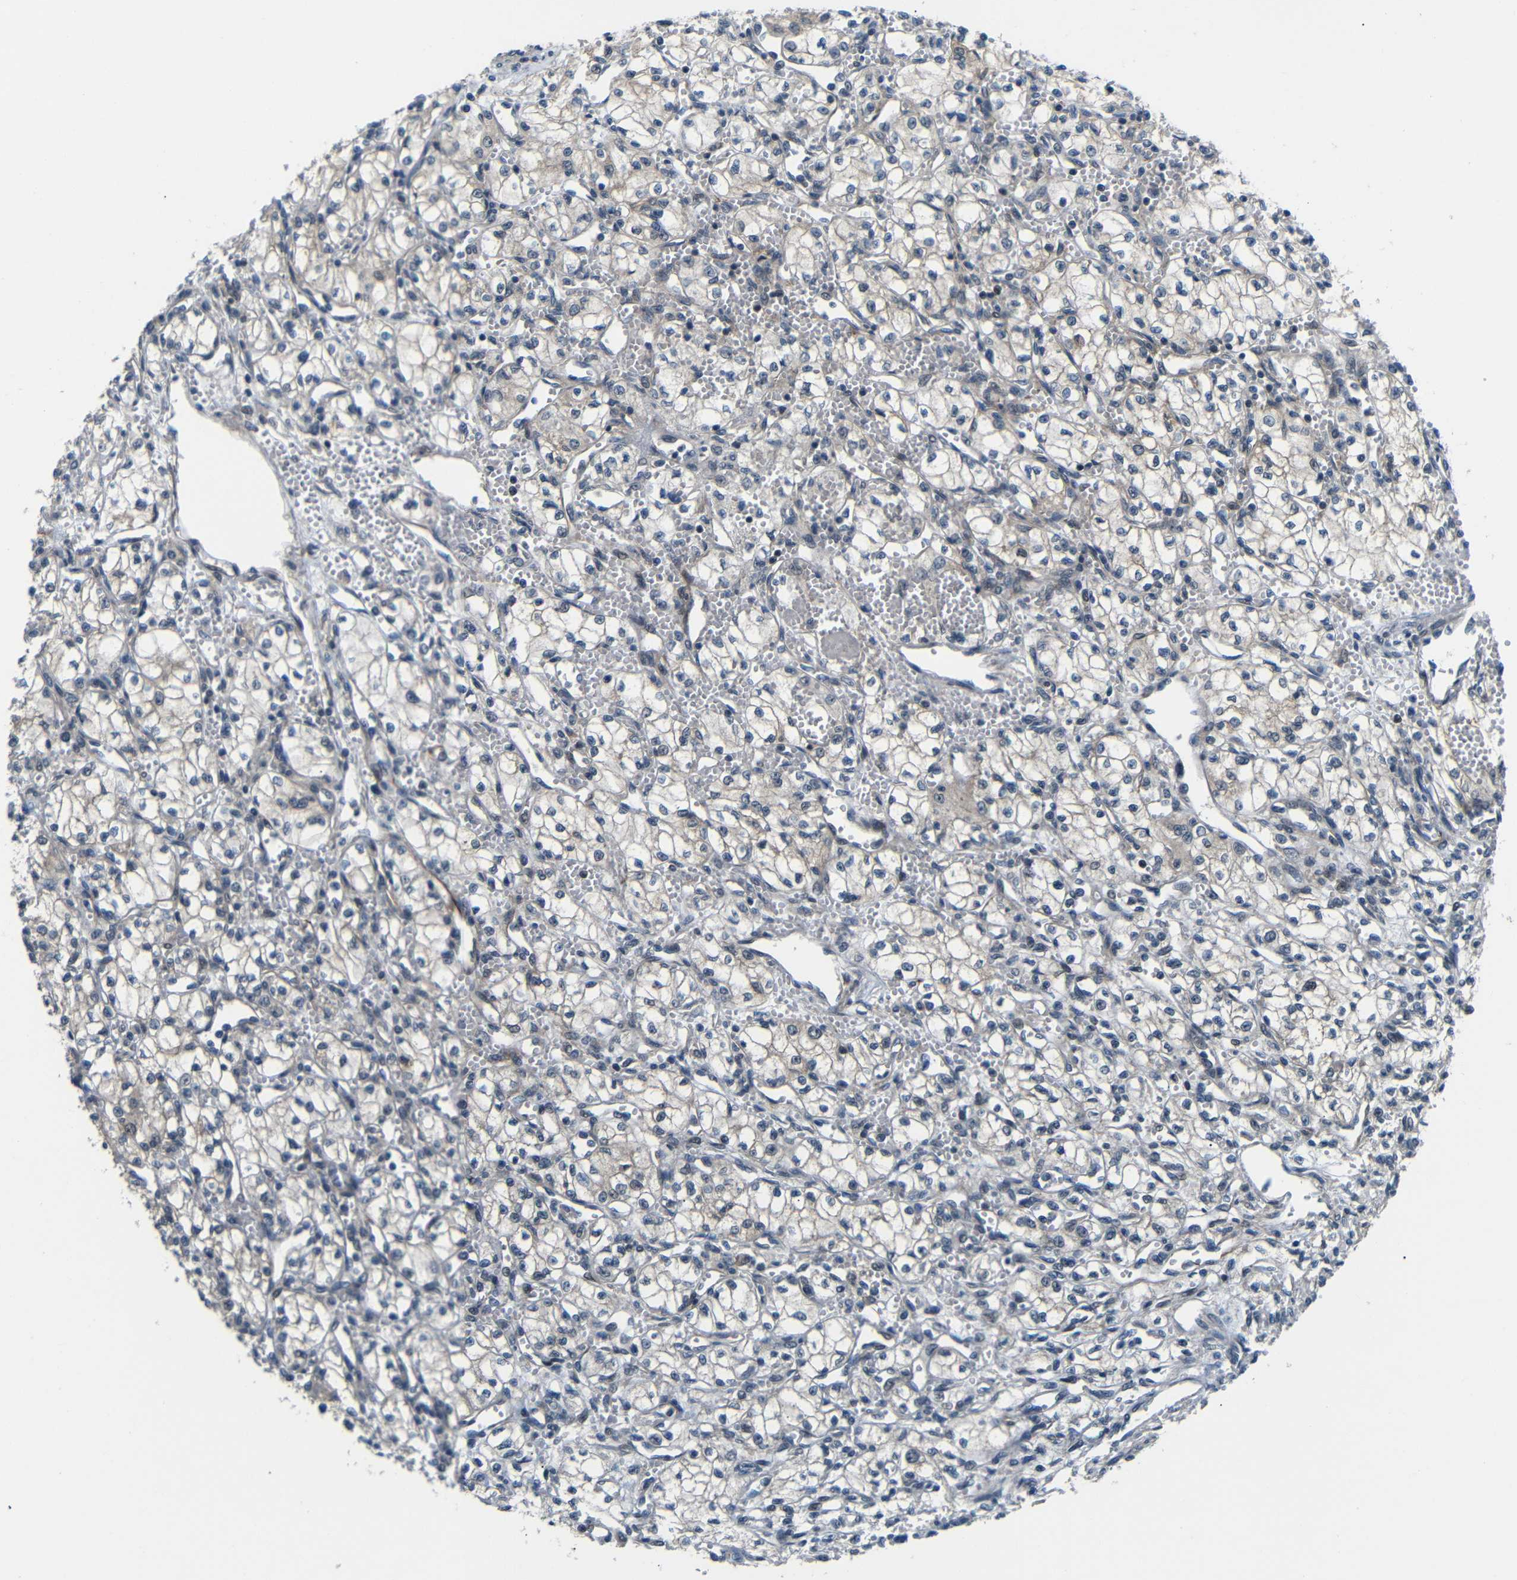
{"staining": {"intensity": "weak", "quantity": "<25%", "location": "cytoplasmic/membranous"}, "tissue": "renal cancer", "cell_type": "Tumor cells", "image_type": "cancer", "snomed": [{"axis": "morphology", "description": "Normal tissue, NOS"}, {"axis": "morphology", "description": "Adenocarcinoma, NOS"}, {"axis": "topography", "description": "Kidney"}], "caption": "Renal adenocarcinoma stained for a protein using immunohistochemistry (IHC) demonstrates no staining tumor cells.", "gene": "SYDE1", "patient": {"sex": "male", "age": 59}}